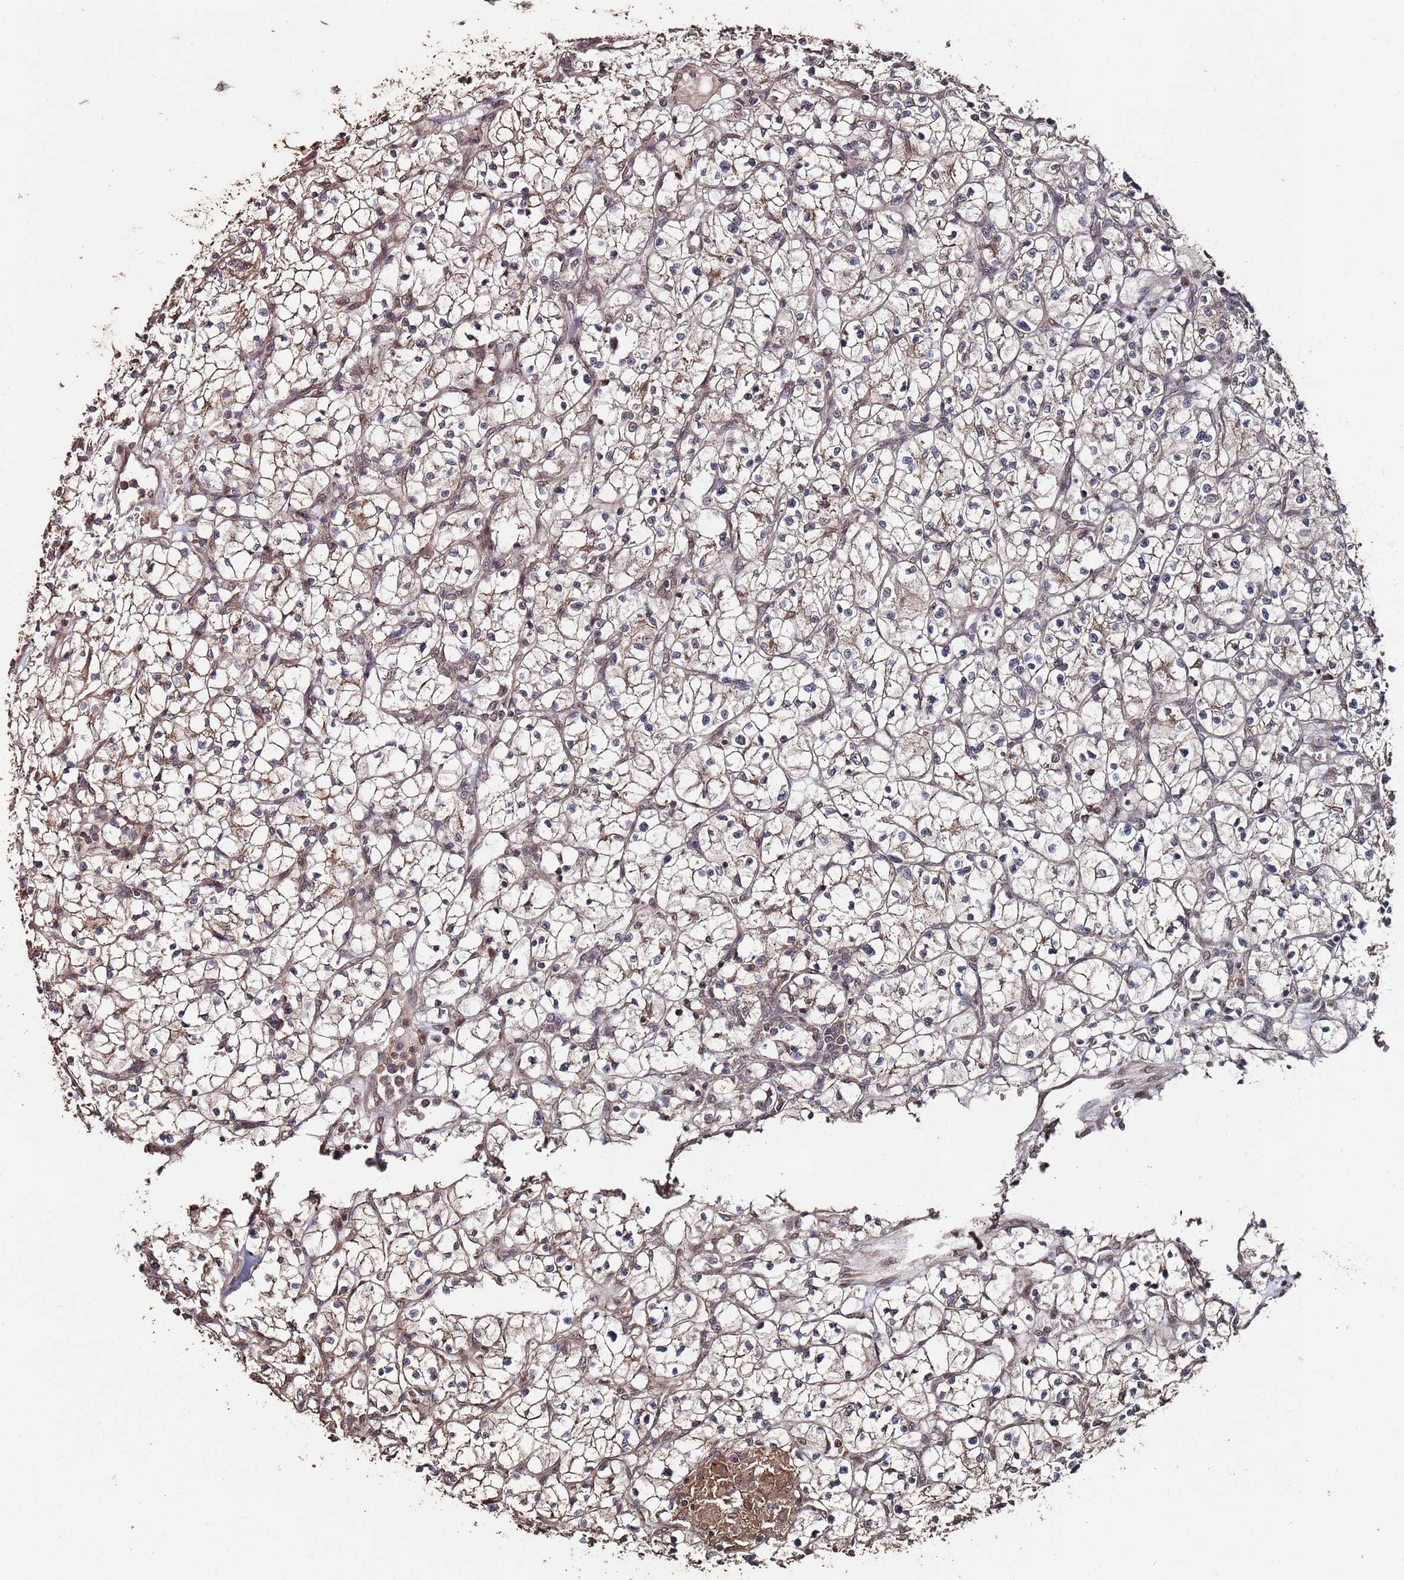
{"staining": {"intensity": "weak", "quantity": ">75%", "location": "cytoplasmic/membranous"}, "tissue": "renal cancer", "cell_type": "Tumor cells", "image_type": "cancer", "snomed": [{"axis": "morphology", "description": "Adenocarcinoma, NOS"}, {"axis": "topography", "description": "Kidney"}], "caption": "Renal cancer tissue shows weak cytoplasmic/membranous expression in about >75% of tumor cells, visualized by immunohistochemistry.", "gene": "PRR7", "patient": {"sex": "female", "age": 64}}